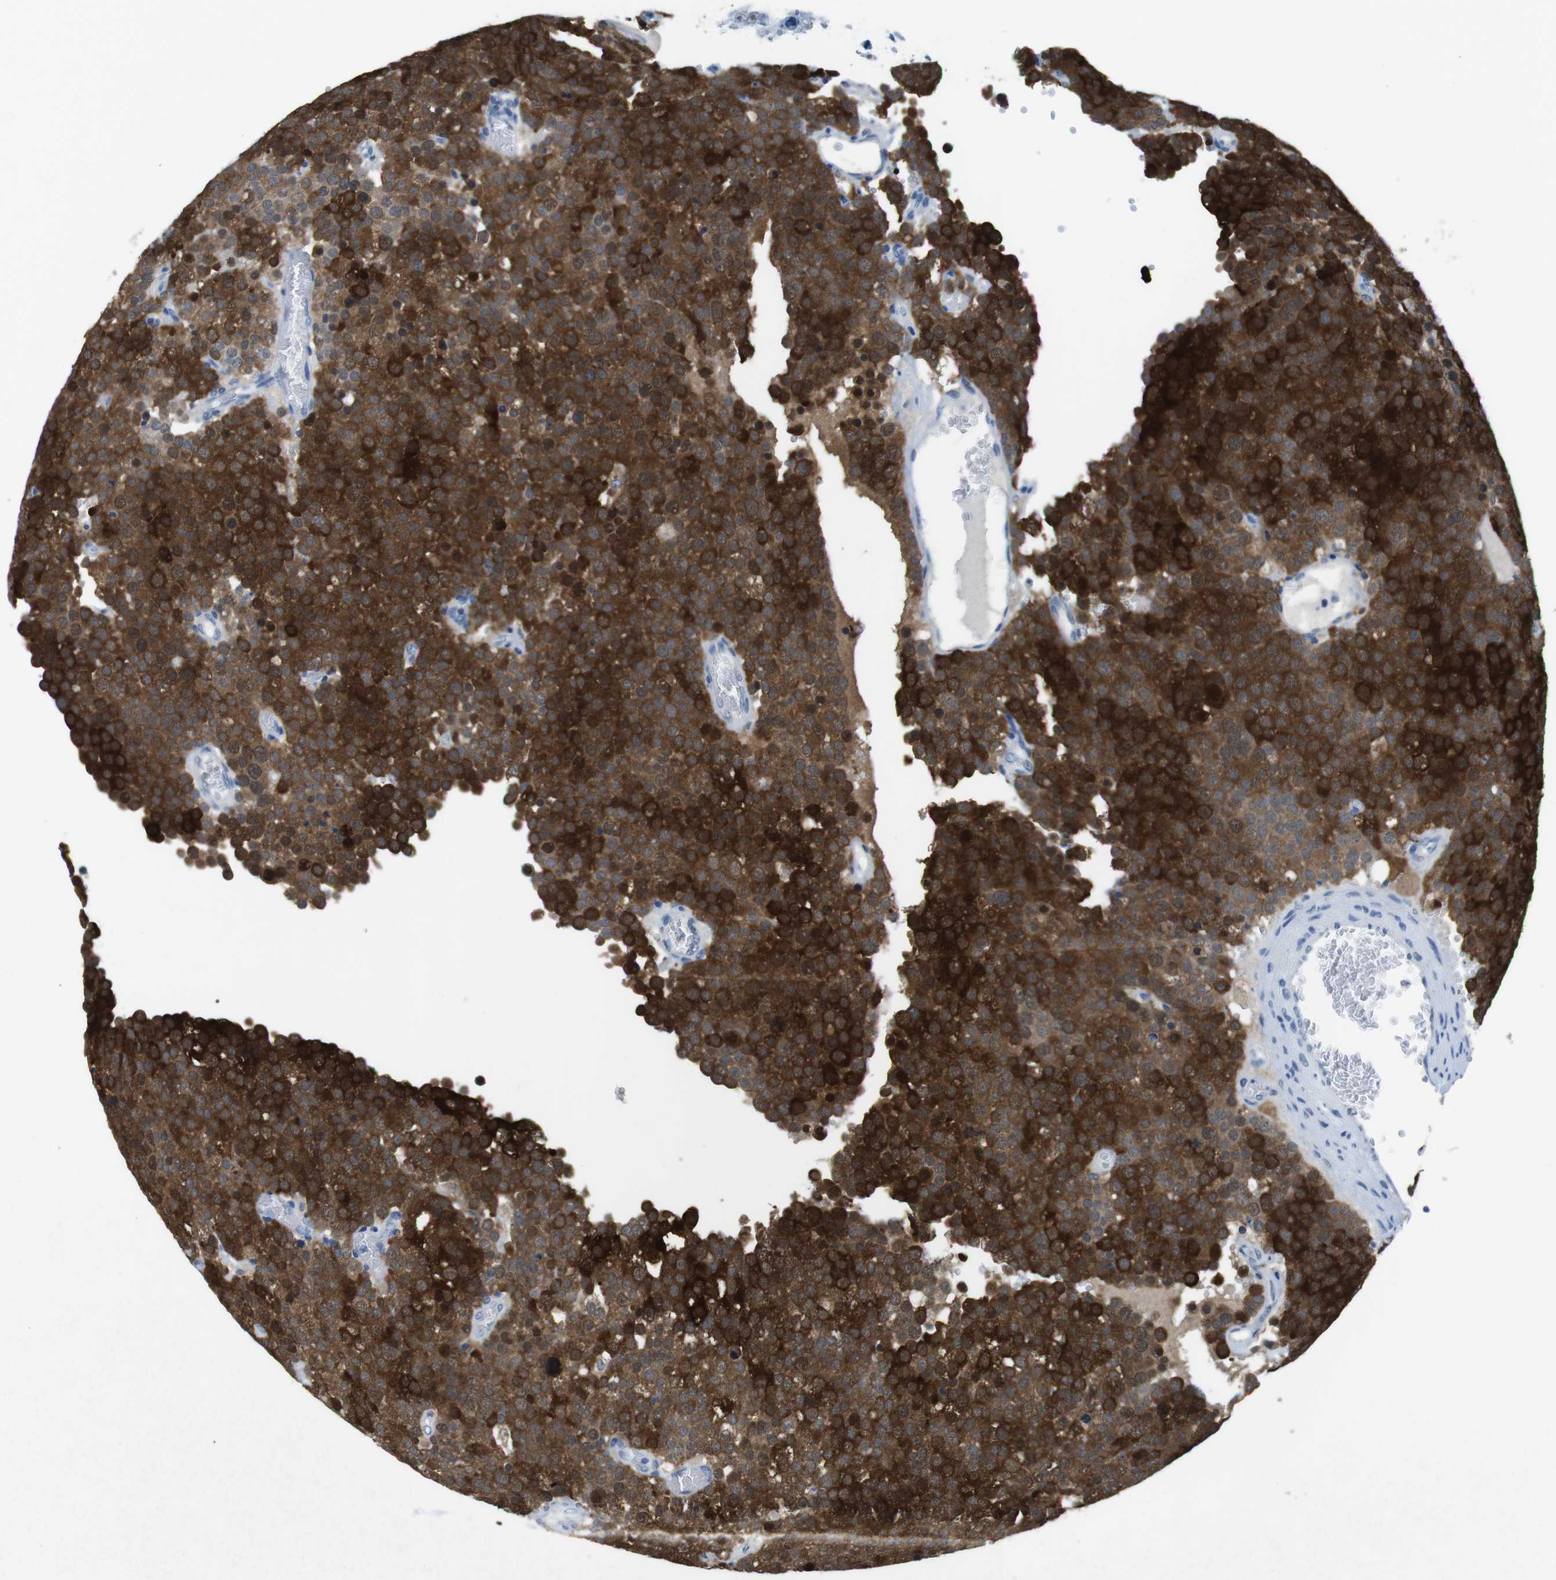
{"staining": {"intensity": "strong", "quantity": ">75%", "location": "cytoplasmic/membranous"}, "tissue": "testis cancer", "cell_type": "Tumor cells", "image_type": "cancer", "snomed": [{"axis": "morphology", "description": "Normal tissue, NOS"}, {"axis": "morphology", "description": "Seminoma, NOS"}, {"axis": "topography", "description": "Testis"}], "caption": "This micrograph reveals testis cancer stained with IHC to label a protein in brown. The cytoplasmic/membranous of tumor cells show strong positivity for the protein. Nuclei are counter-stained blue.", "gene": "CTAG1B", "patient": {"sex": "male", "age": 71}}